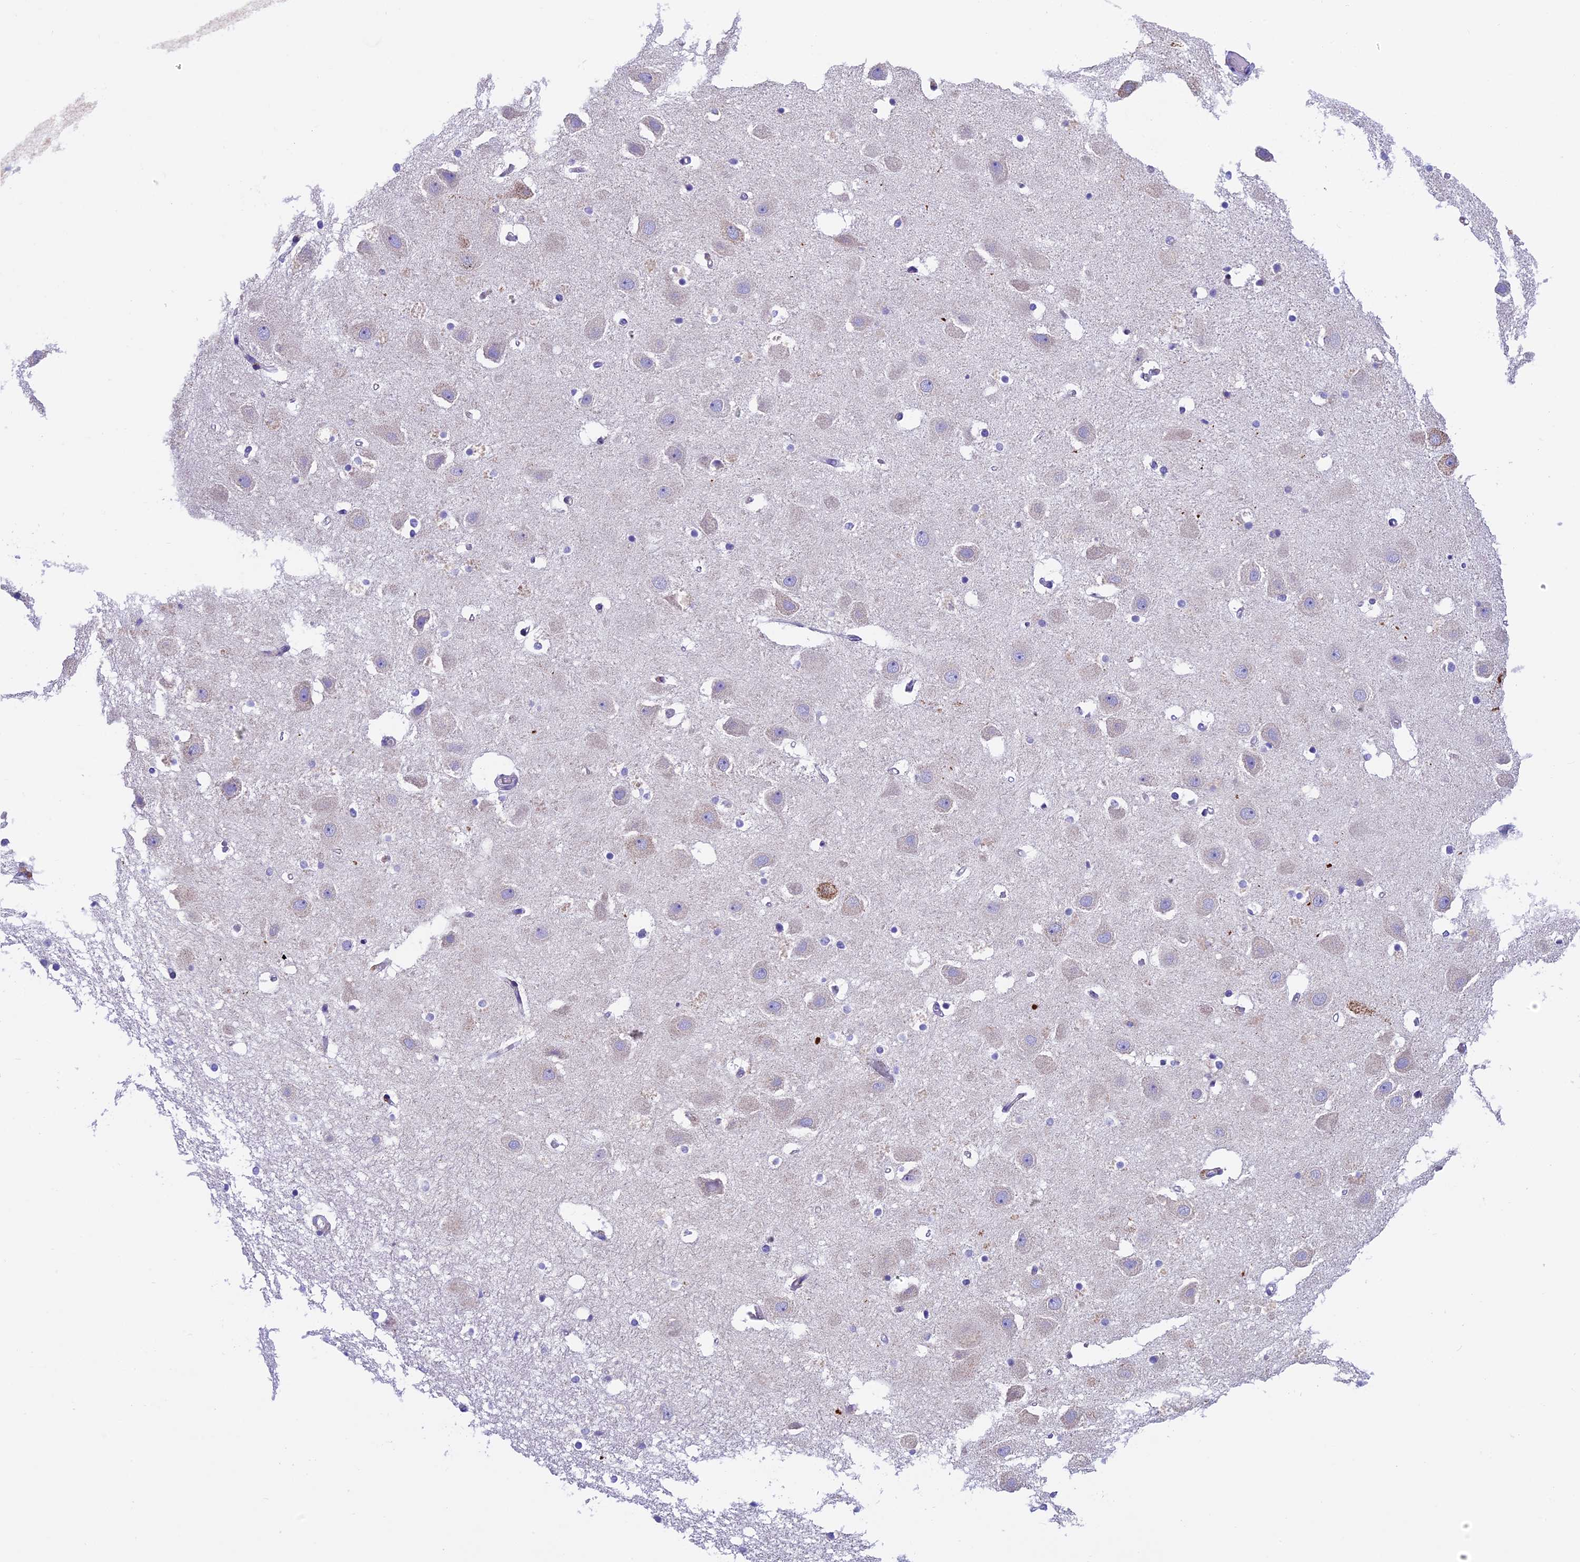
{"staining": {"intensity": "negative", "quantity": "none", "location": "none"}, "tissue": "hippocampus", "cell_type": "Glial cells", "image_type": "normal", "snomed": [{"axis": "morphology", "description": "Normal tissue, NOS"}, {"axis": "topography", "description": "Hippocampus"}], "caption": "IHC photomicrograph of unremarkable hippocampus: human hippocampus stained with DAB (3,3'-diaminobenzidine) demonstrates no significant protein expression in glial cells.", "gene": "SLC8B1", "patient": {"sex": "female", "age": 52}}